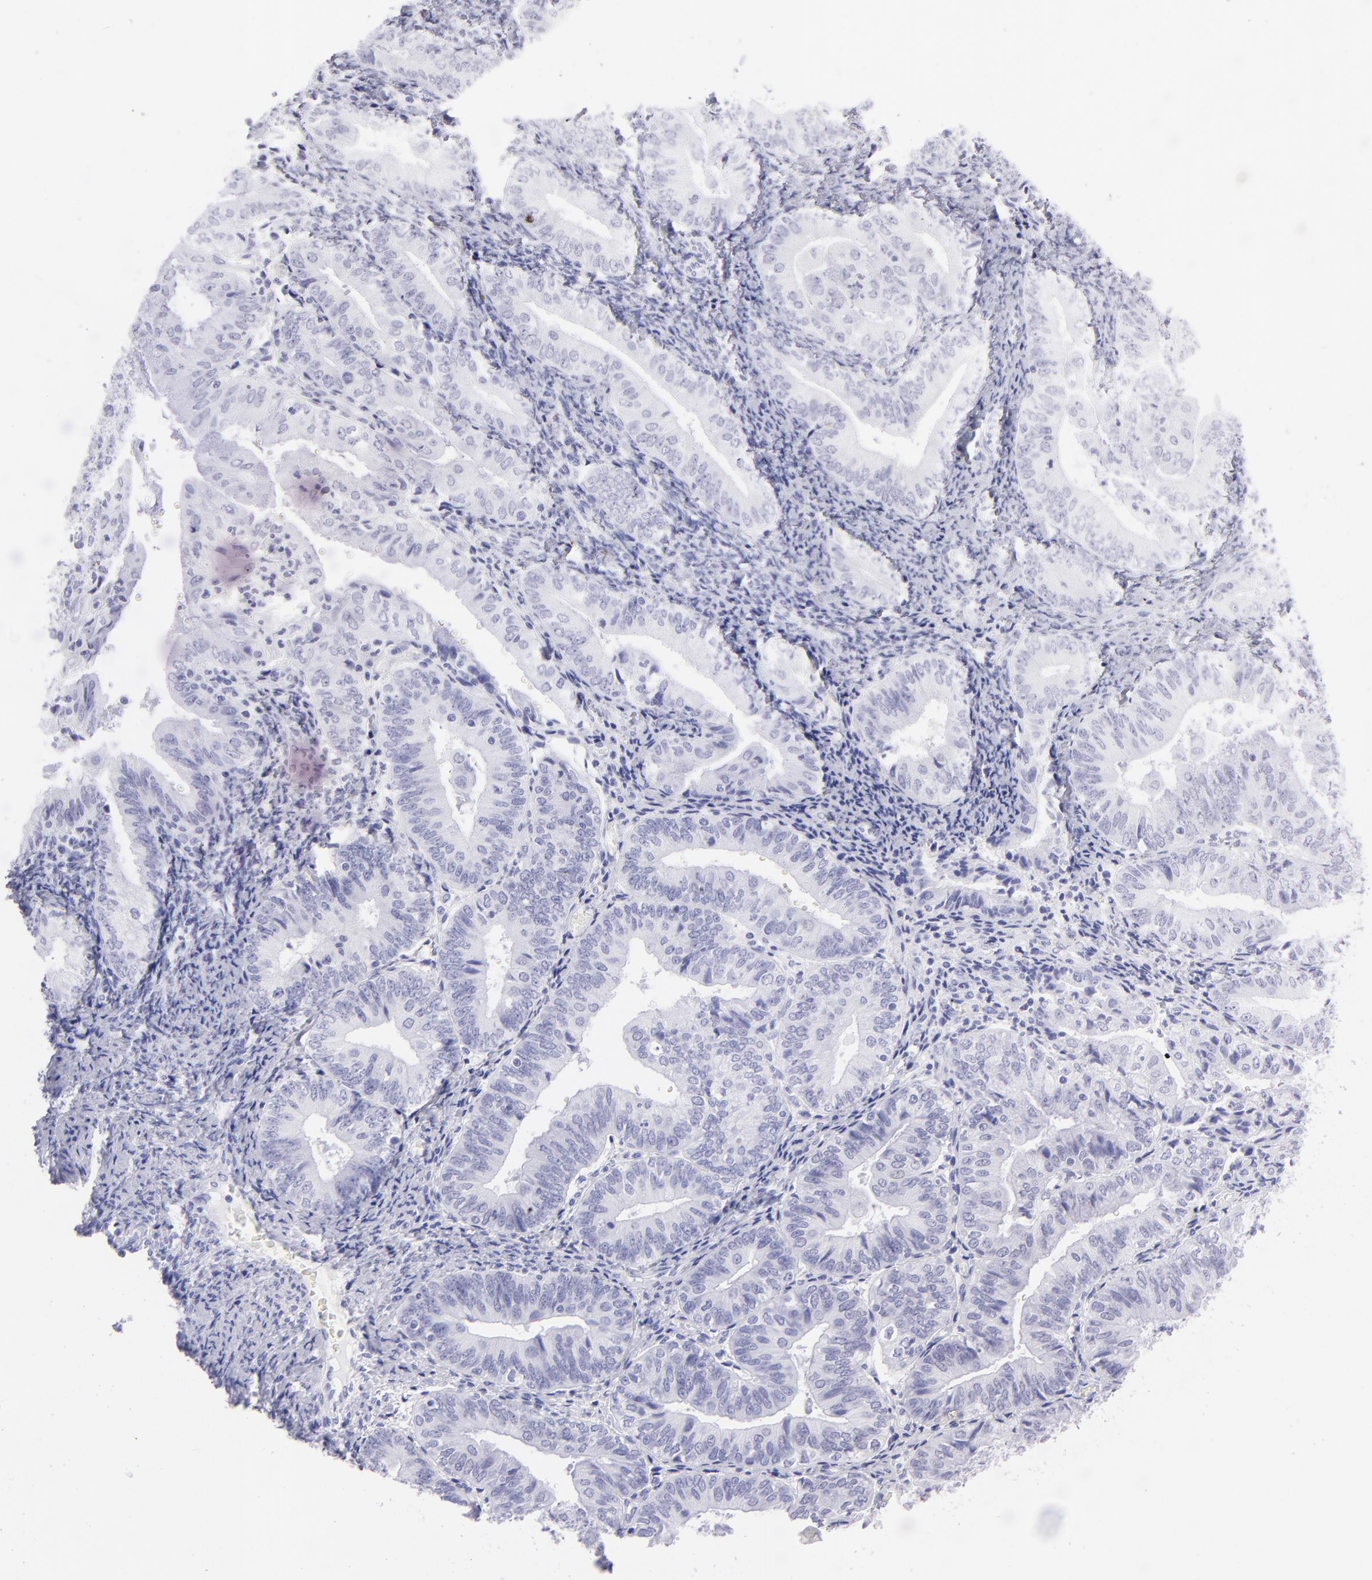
{"staining": {"intensity": "negative", "quantity": "none", "location": "none"}, "tissue": "endometrial cancer", "cell_type": "Tumor cells", "image_type": "cancer", "snomed": [{"axis": "morphology", "description": "Adenocarcinoma, NOS"}, {"axis": "topography", "description": "Endometrium"}], "caption": "This image is of adenocarcinoma (endometrial) stained with IHC to label a protein in brown with the nuclei are counter-stained blue. There is no staining in tumor cells.", "gene": "SLC1A3", "patient": {"sex": "female", "age": 55}}